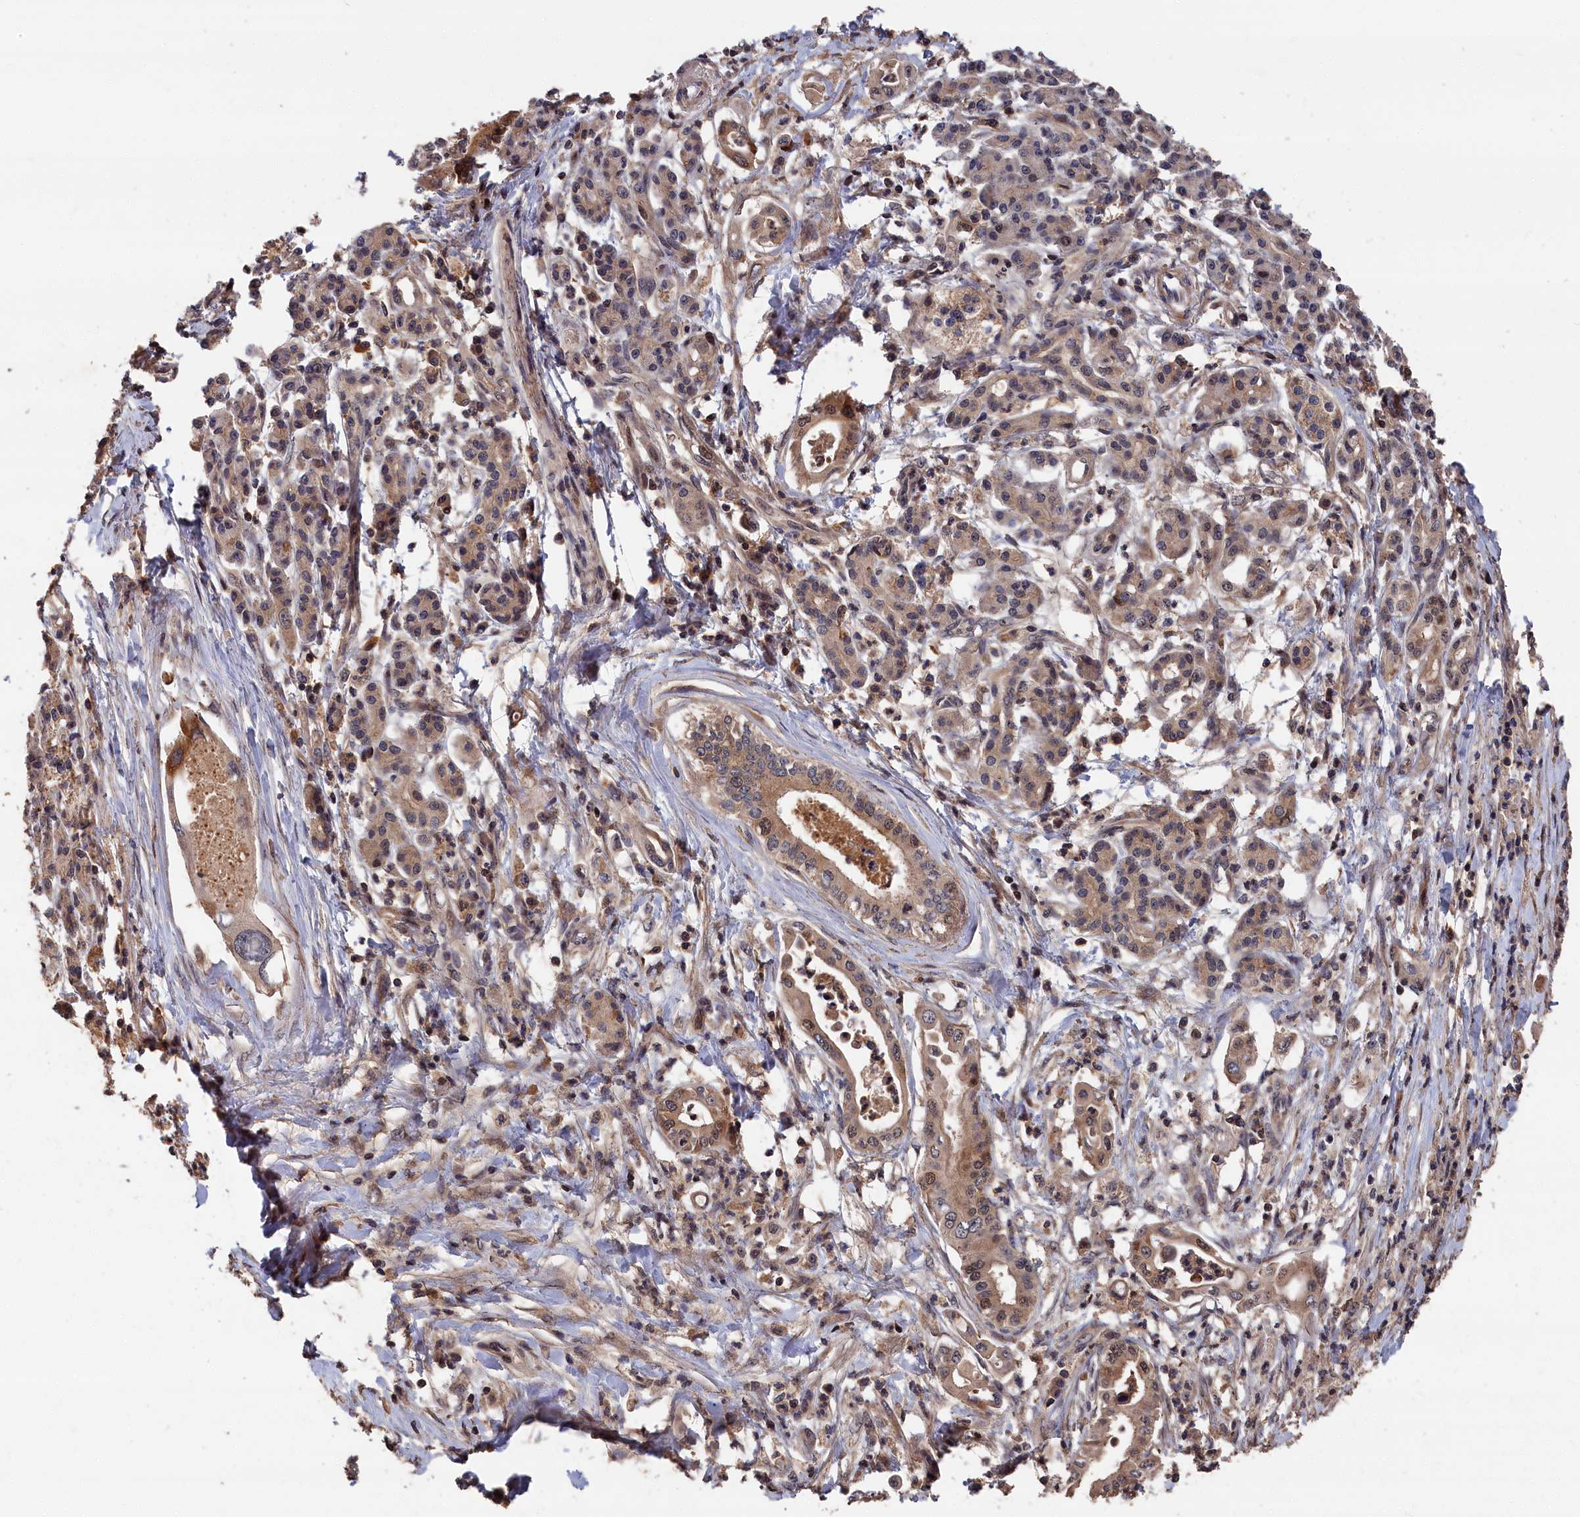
{"staining": {"intensity": "moderate", "quantity": ">75%", "location": "cytoplasmic/membranous,nuclear"}, "tissue": "pancreatic cancer", "cell_type": "Tumor cells", "image_type": "cancer", "snomed": [{"axis": "morphology", "description": "Adenocarcinoma, NOS"}, {"axis": "topography", "description": "Pancreas"}], "caption": "The histopathology image displays a brown stain indicating the presence of a protein in the cytoplasmic/membranous and nuclear of tumor cells in pancreatic cancer (adenocarcinoma). Nuclei are stained in blue.", "gene": "RMI2", "patient": {"sex": "female", "age": 77}}